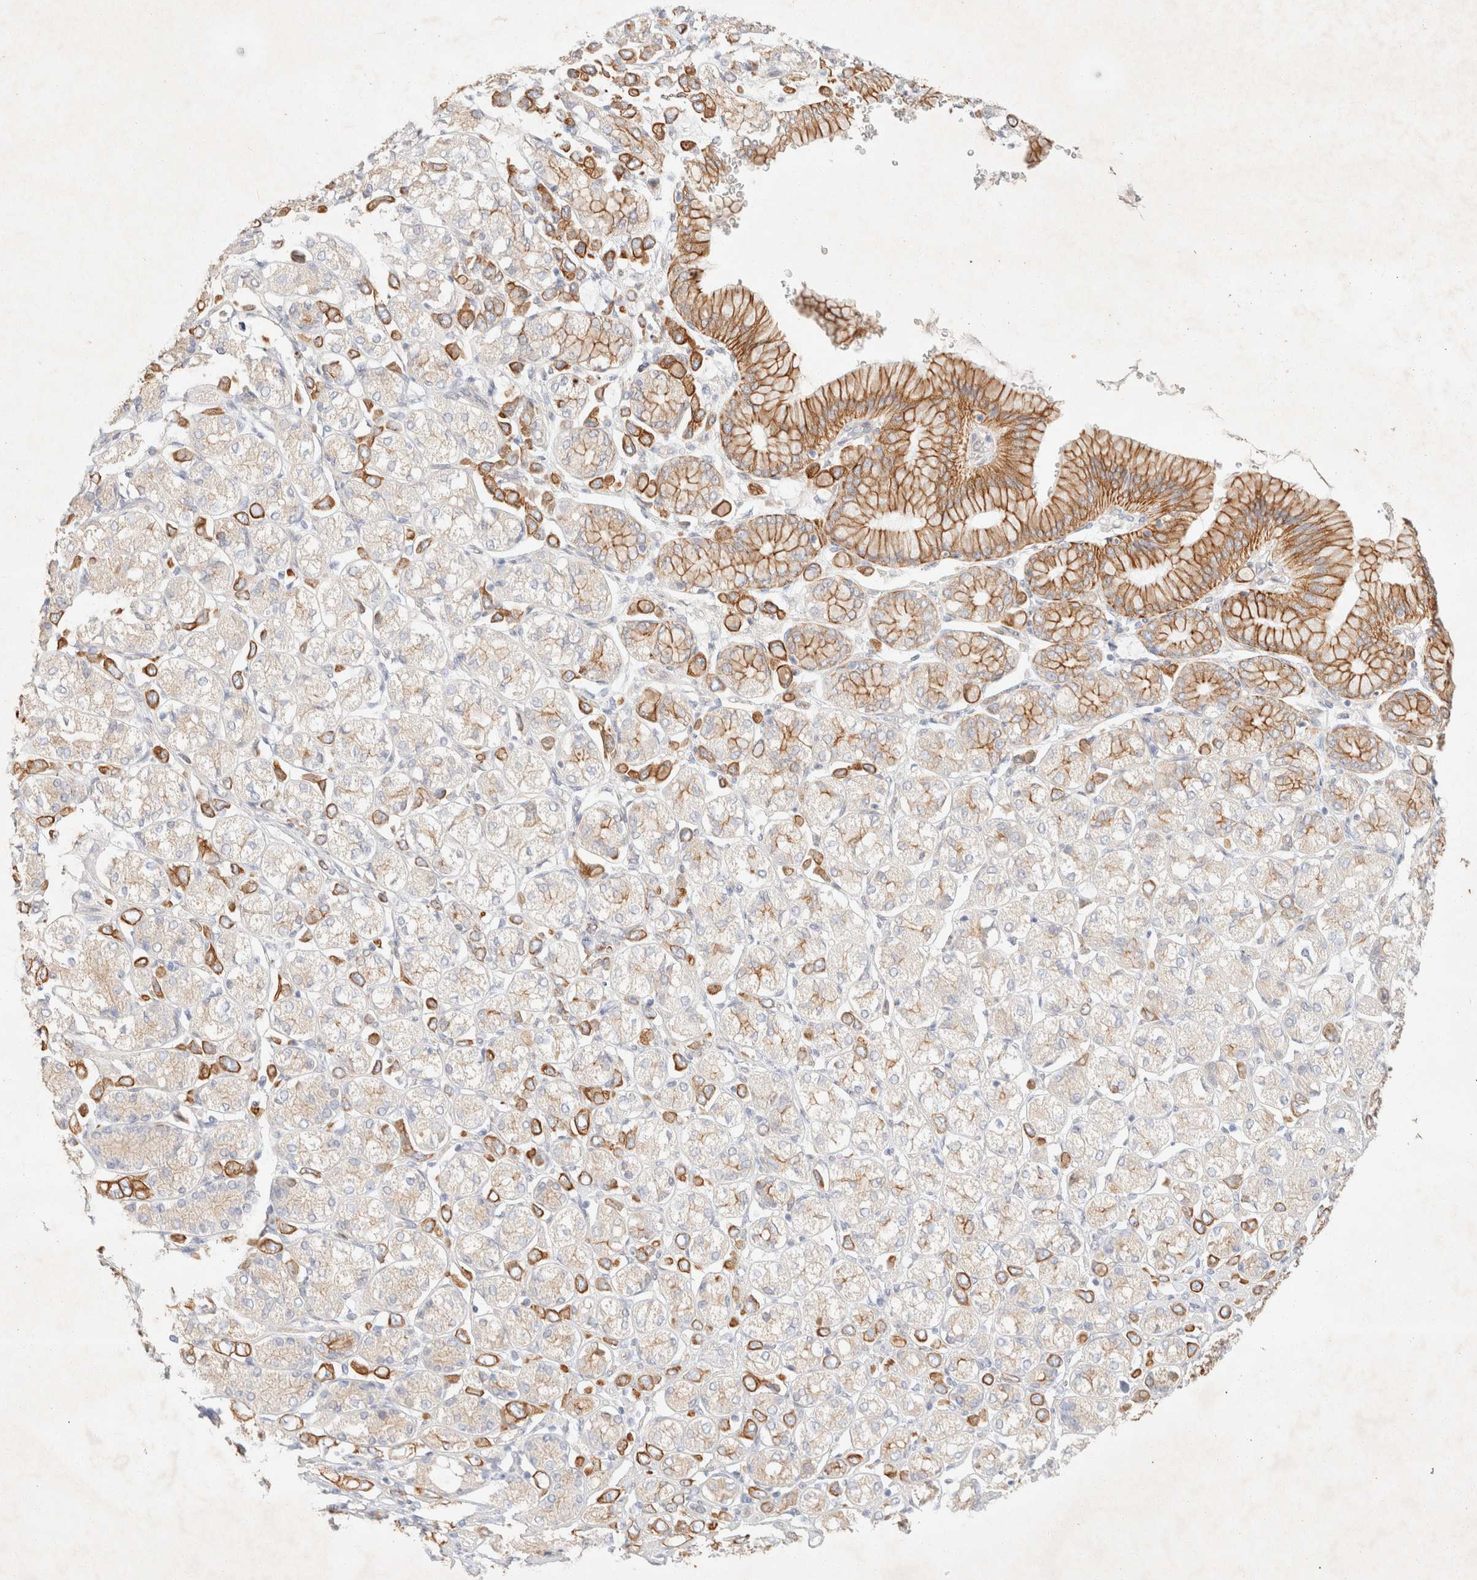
{"staining": {"intensity": "moderate", "quantity": "25%-75%", "location": "cytoplasmic/membranous"}, "tissue": "stomach cancer", "cell_type": "Tumor cells", "image_type": "cancer", "snomed": [{"axis": "morphology", "description": "Adenocarcinoma, NOS"}, {"axis": "topography", "description": "Stomach"}], "caption": "Protein expression by IHC reveals moderate cytoplasmic/membranous staining in approximately 25%-75% of tumor cells in adenocarcinoma (stomach). Nuclei are stained in blue.", "gene": "CSNK1E", "patient": {"sex": "female", "age": 65}}